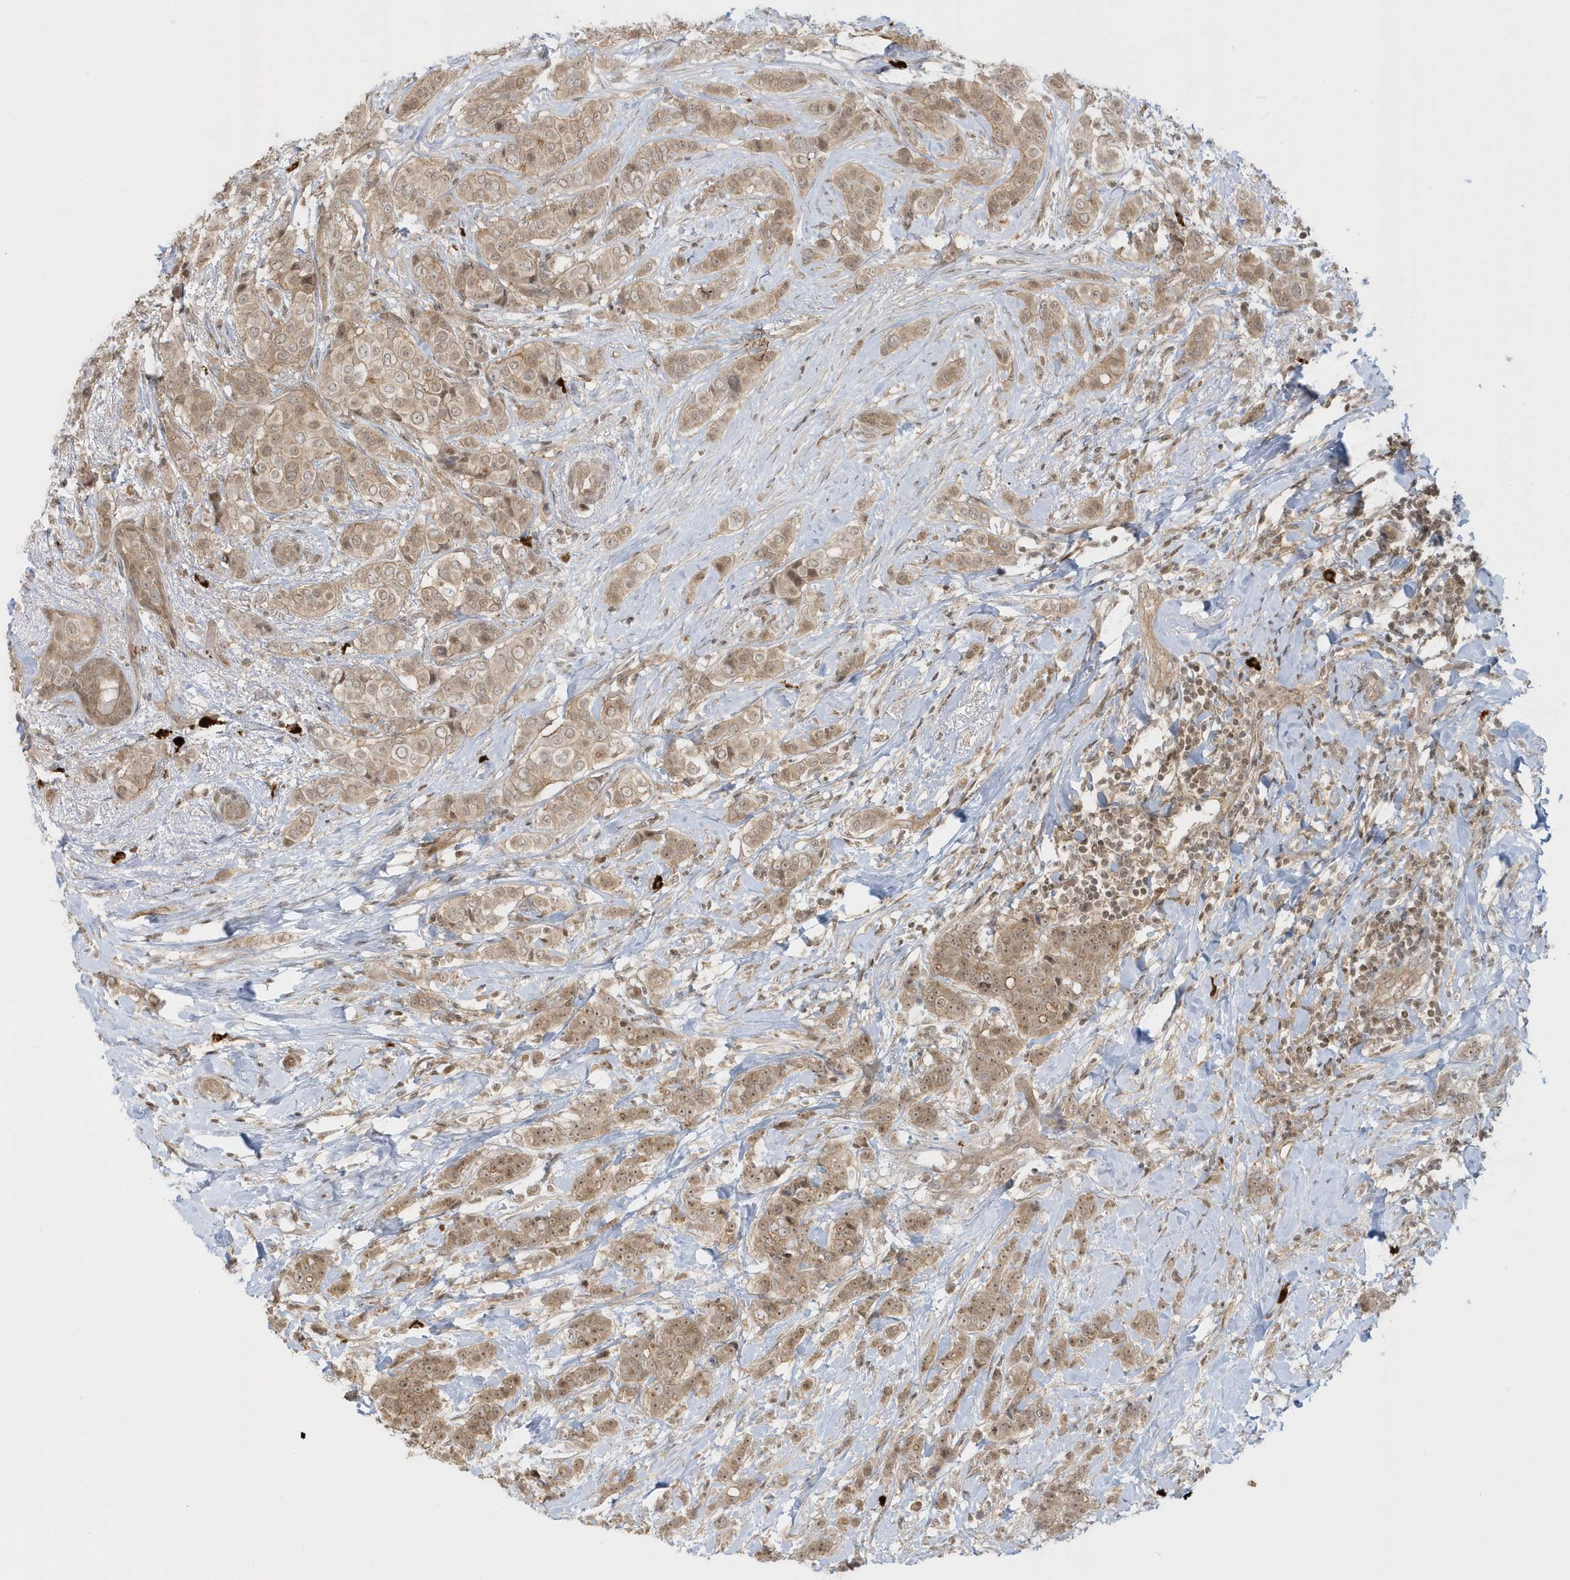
{"staining": {"intensity": "weak", "quantity": ">75%", "location": "cytoplasmic/membranous,nuclear"}, "tissue": "breast cancer", "cell_type": "Tumor cells", "image_type": "cancer", "snomed": [{"axis": "morphology", "description": "Lobular carcinoma"}, {"axis": "topography", "description": "Breast"}], "caption": "Breast cancer (lobular carcinoma) tissue exhibits weak cytoplasmic/membranous and nuclear expression in about >75% of tumor cells, visualized by immunohistochemistry.", "gene": "PPP1R7", "patient": {"sex": "female", "age": 51}}